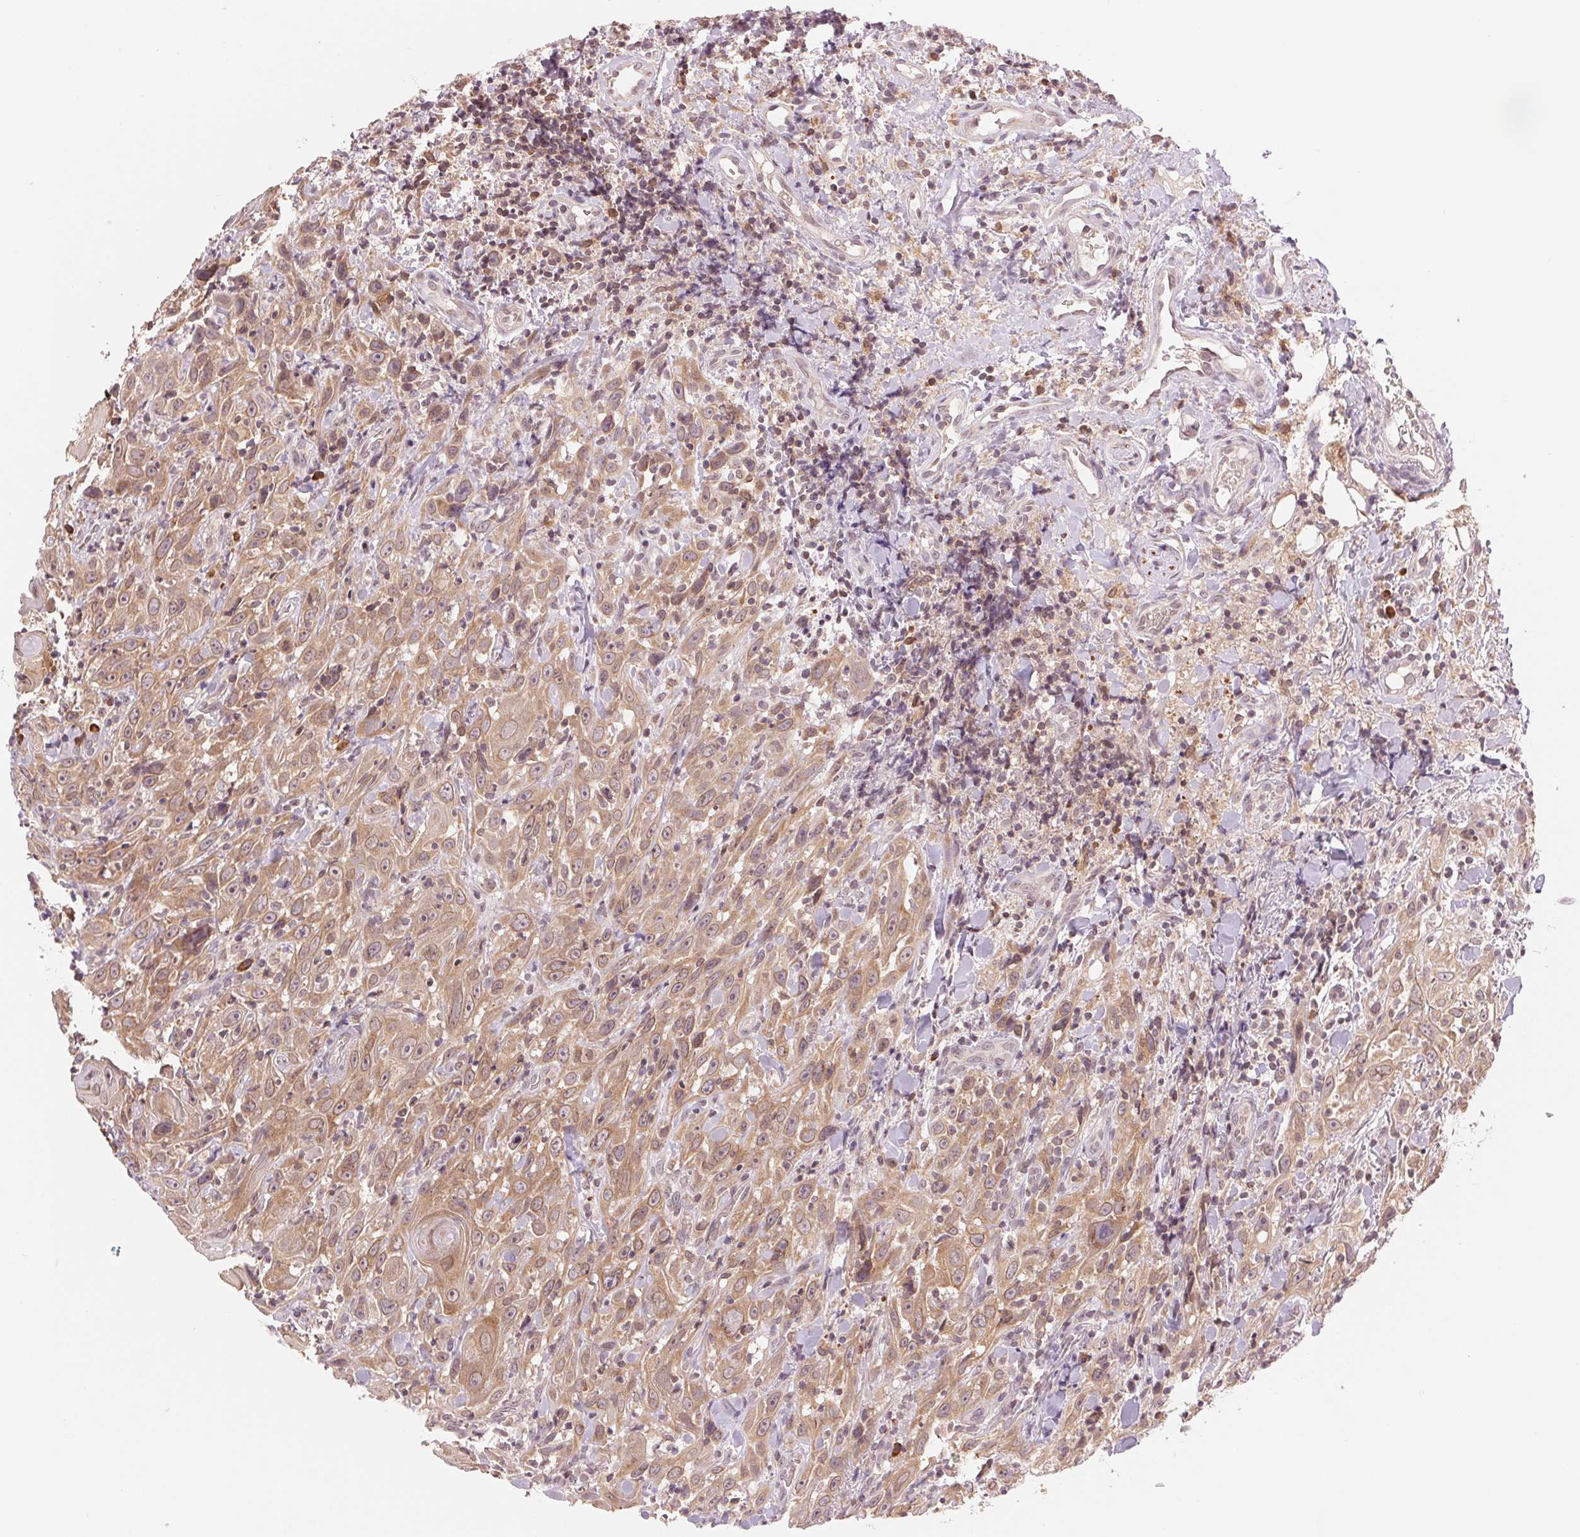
{"staining": {"intensity": "moderate", "quantity": ">75%", "location": "cytoplasmic/membranous"}, "tissue": "head and neck cancer", "cell_type": "Tumor cells", "image_type": "cancer", "snomed": [{"axis": "morphology", "description": "Squamous cell carcinoma, NOS"}, {"axis": "topography", "description": "Head-Neck"}], "caption": "High-magnification brightfield microscopy of head and neck cancer stained with DAB (brown) and counterstained with hematoxylin (blue). tumor cells exhibit moderate cytoplasmic/membranous staining is seen in about>75% of cells. (brown staining indicates protein expression, while blue staining denotes nuclei).", "gene": "TECR", "patient": {"sex": "female", "age": 95}}